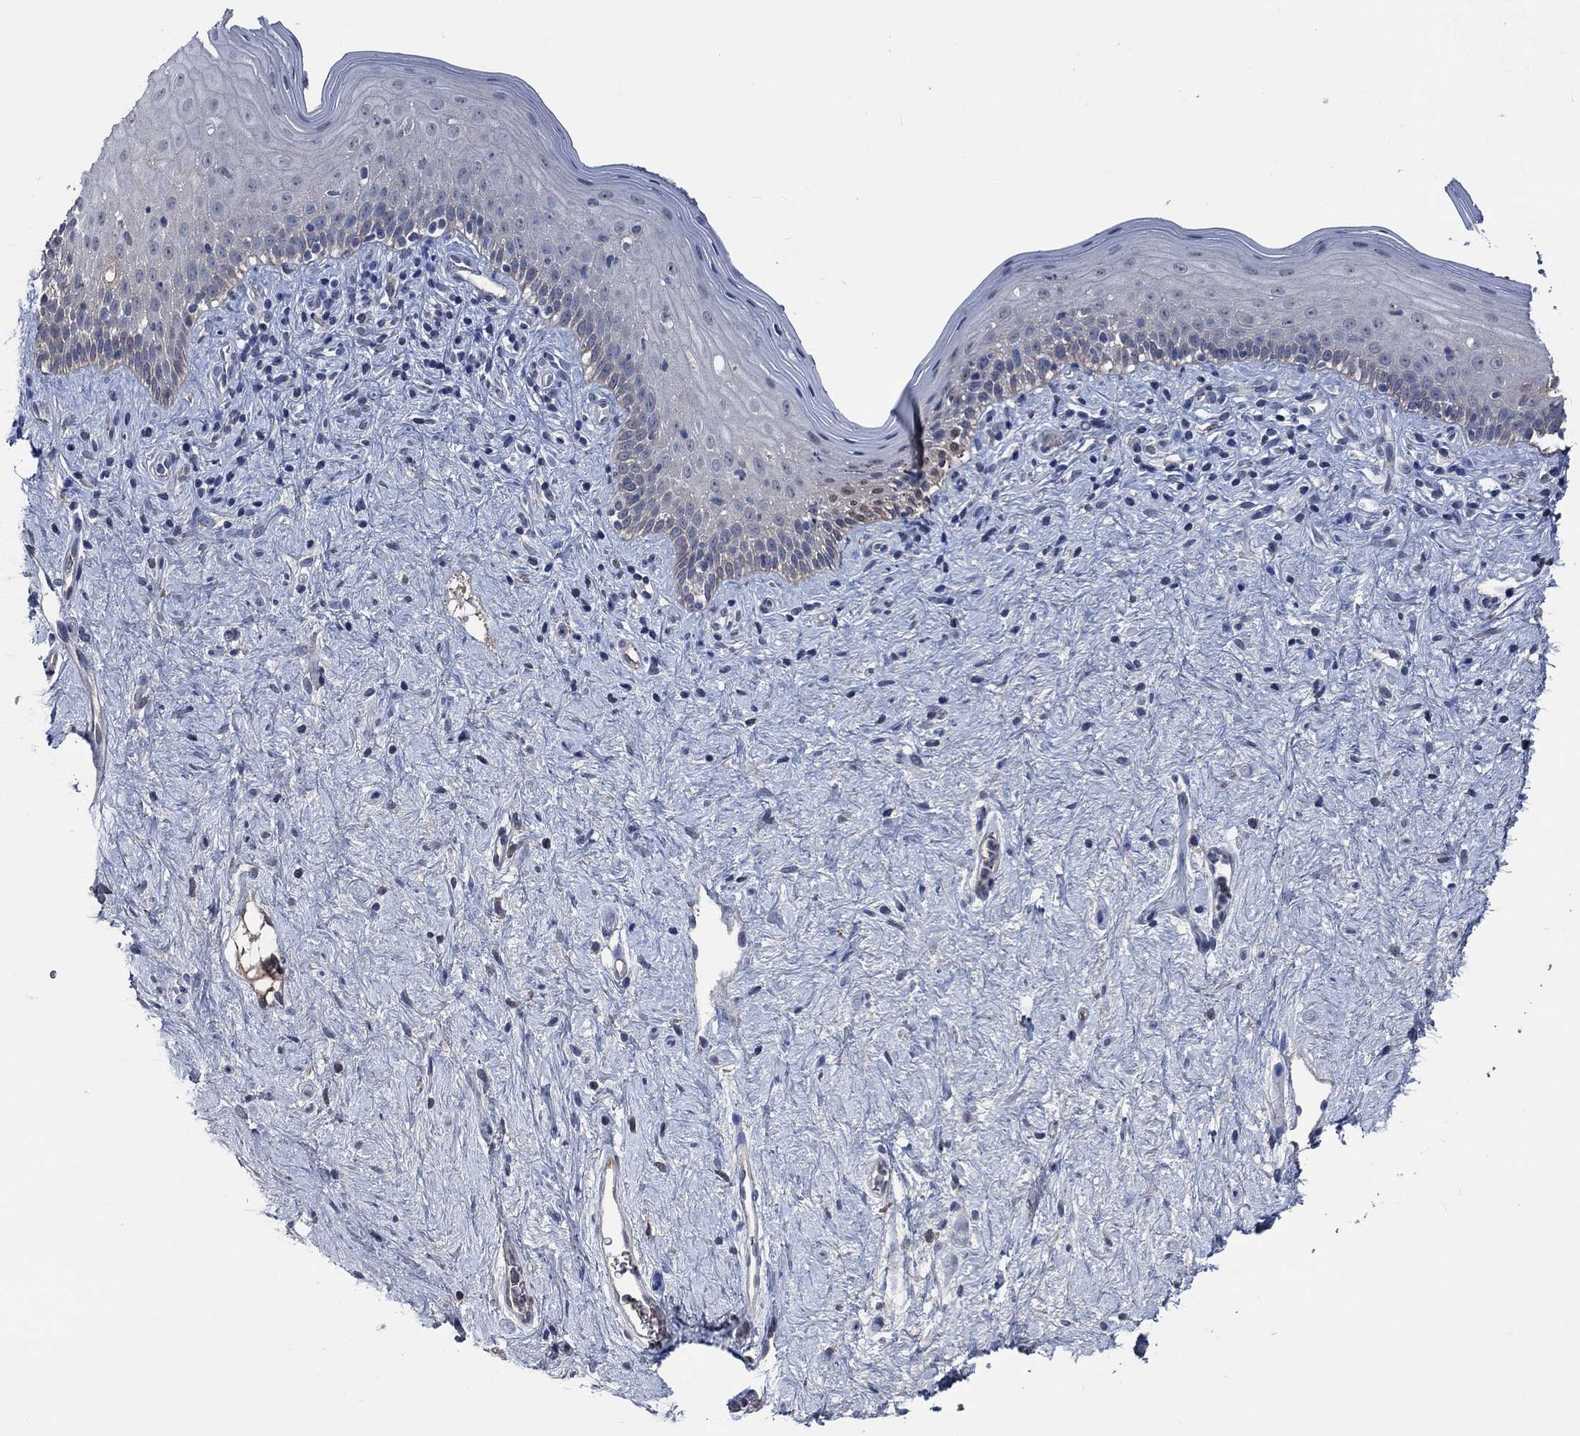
{"staining": {"intensity": "negative", "quantity": "none", "location": "none"}, "tissue": "vagina", "cell_type": "Squamous epithelial cells", "image_type": "normal", "snomed": [{"axis": "morphology", "description": "Normal tissue, NOS"}, {"axis": "topography", "description": "Vagina"}], "caption": "High power microscopy histopathology image of an IHC micrograph of normal vagina, revealing no significant positivity in squamous epithelial cells.", "gene": "OBSCN", "patient": {"sex": "female", "age": 47}}